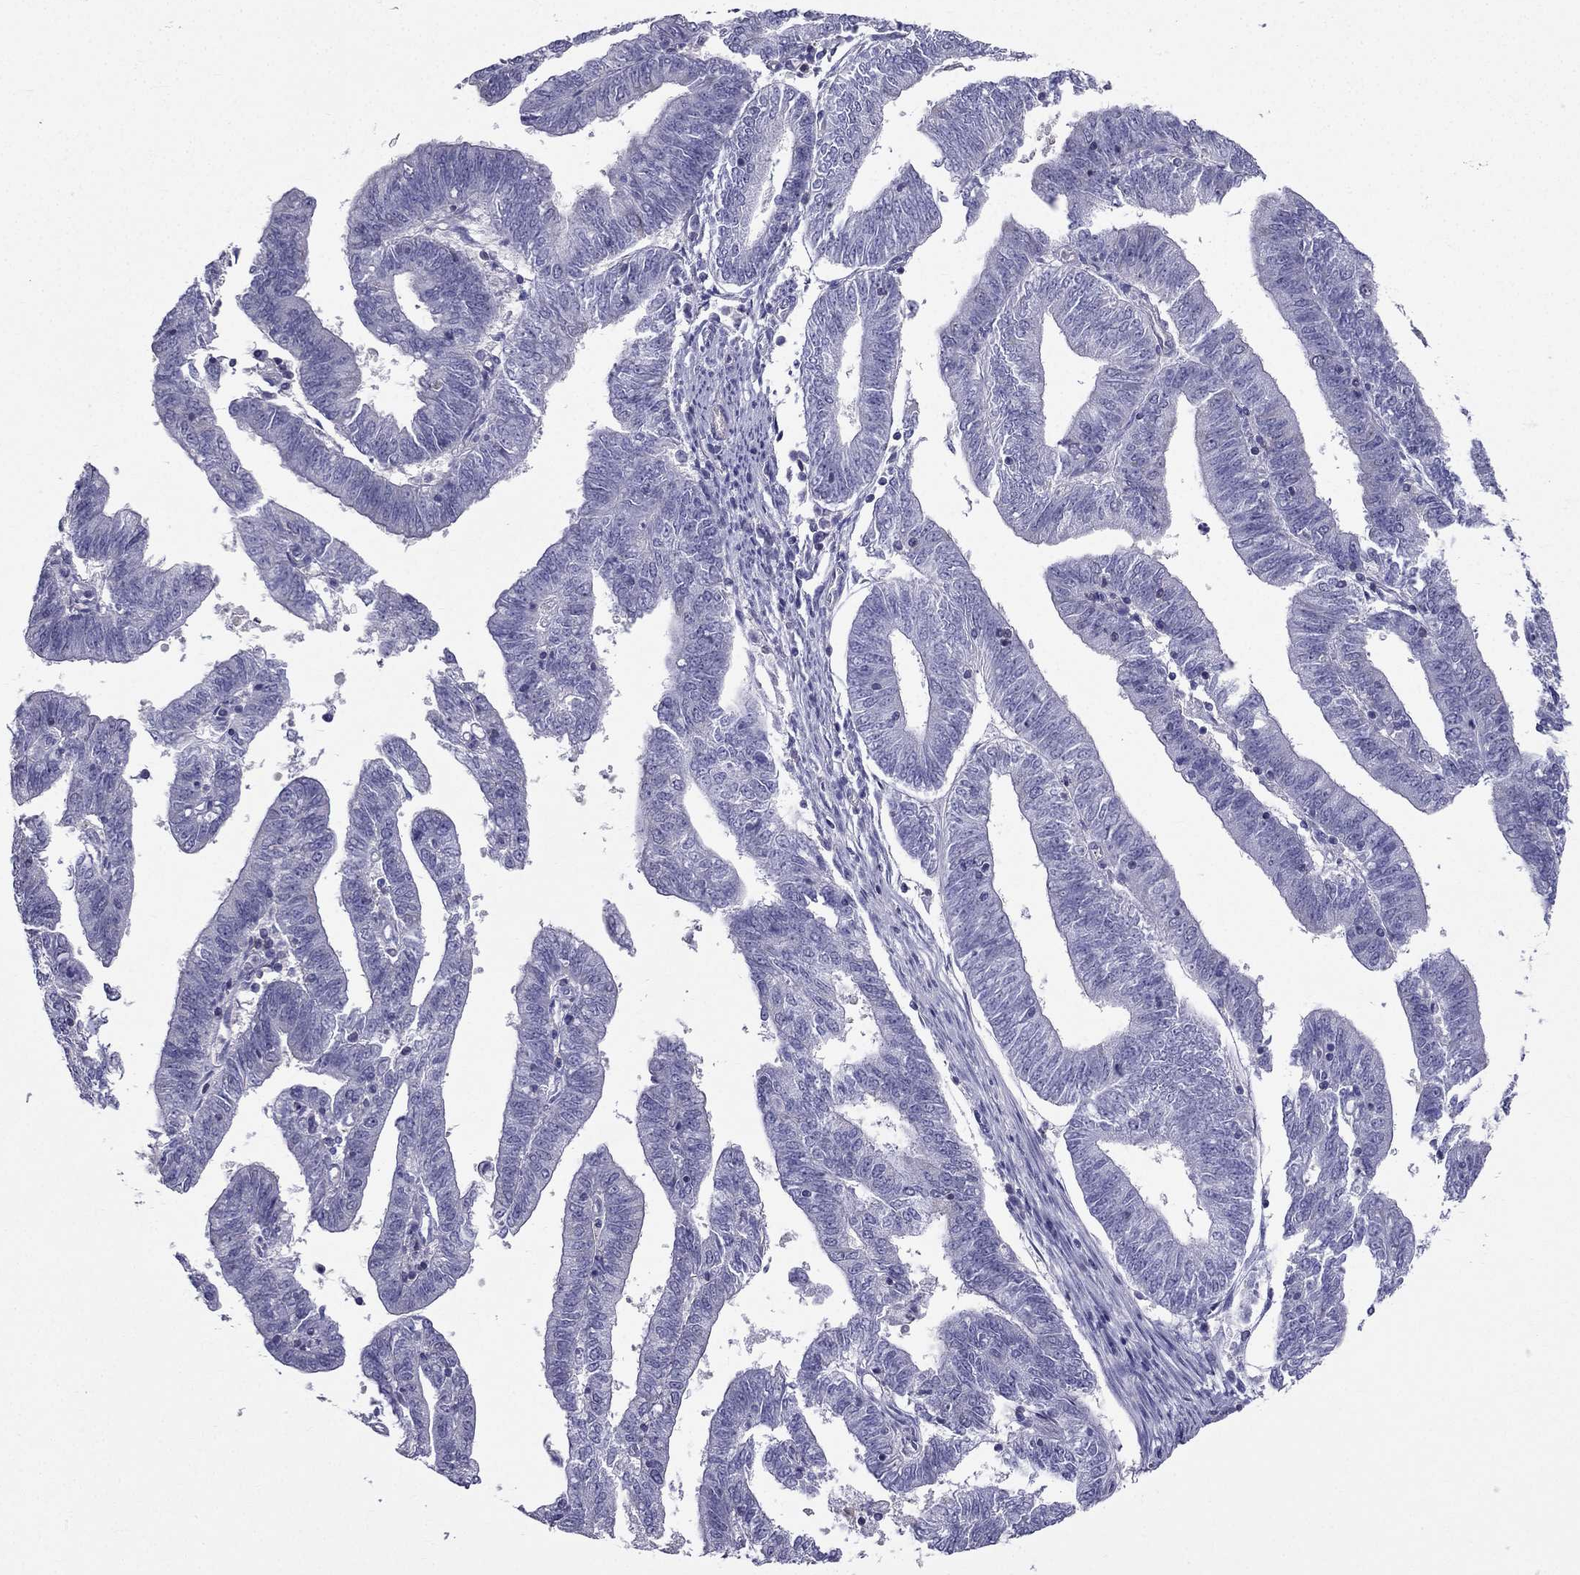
{"staining": {"intensity": "negative", "quantity": "none", "location": "none"}, "tissue": "endometrial cancer", "cell_type": "Tumor cells", "image_type": "cancer", "snomed": [{"axis": "morphology", "description": "Adenocarcinoma, NOS"}, {"axis": "topography", "description": "Endometrium"}], "caption": "A histopathology image of human endometrial cancer is negative for staining in tumor cells. (Immunohistochemistry, brightfield microscopy, high magnification).", "gene": "AAK1", "patient": {"sex": "female", "age": 82}}